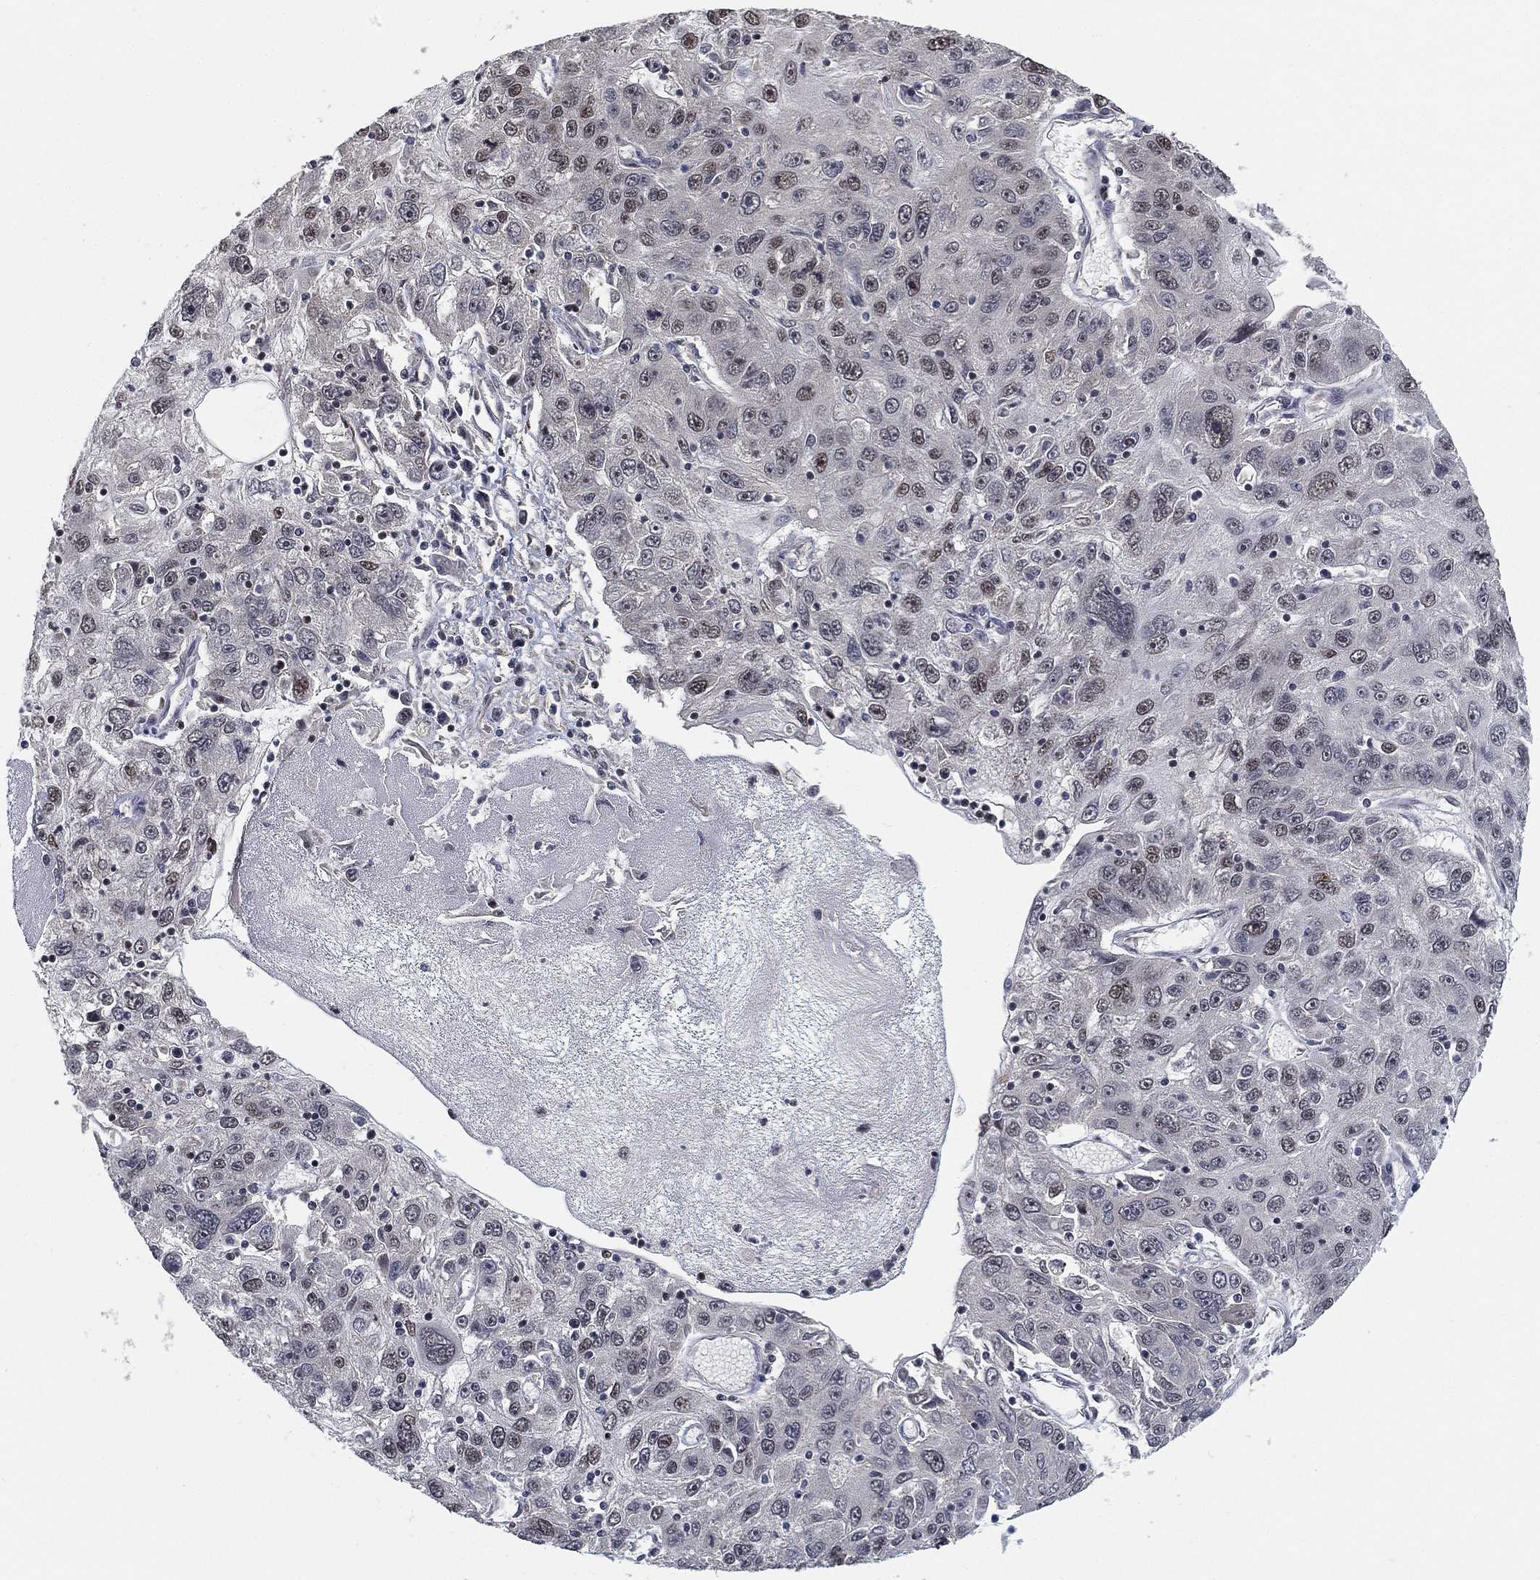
{"staining": {"intensity": "weak", "quantity": "<25%", "location": "nuclear"}, "tissue": "stomach cancer", "cell_type": "Tumor cells", "image_type": "cancer", "snomed": [{"axis": "morphology", "description": "Adenocarcinoma, NOS"}, {"axis": "topography", "description": "Stomach"}], "caption": "There is no significant expression in tumor cells of stomach cancer (adenocarcinoma). (DAB immunohistochemistry, high magnification).", "gene": "ZSCAN30", "patient": {"sex": "male", "age": 56}}